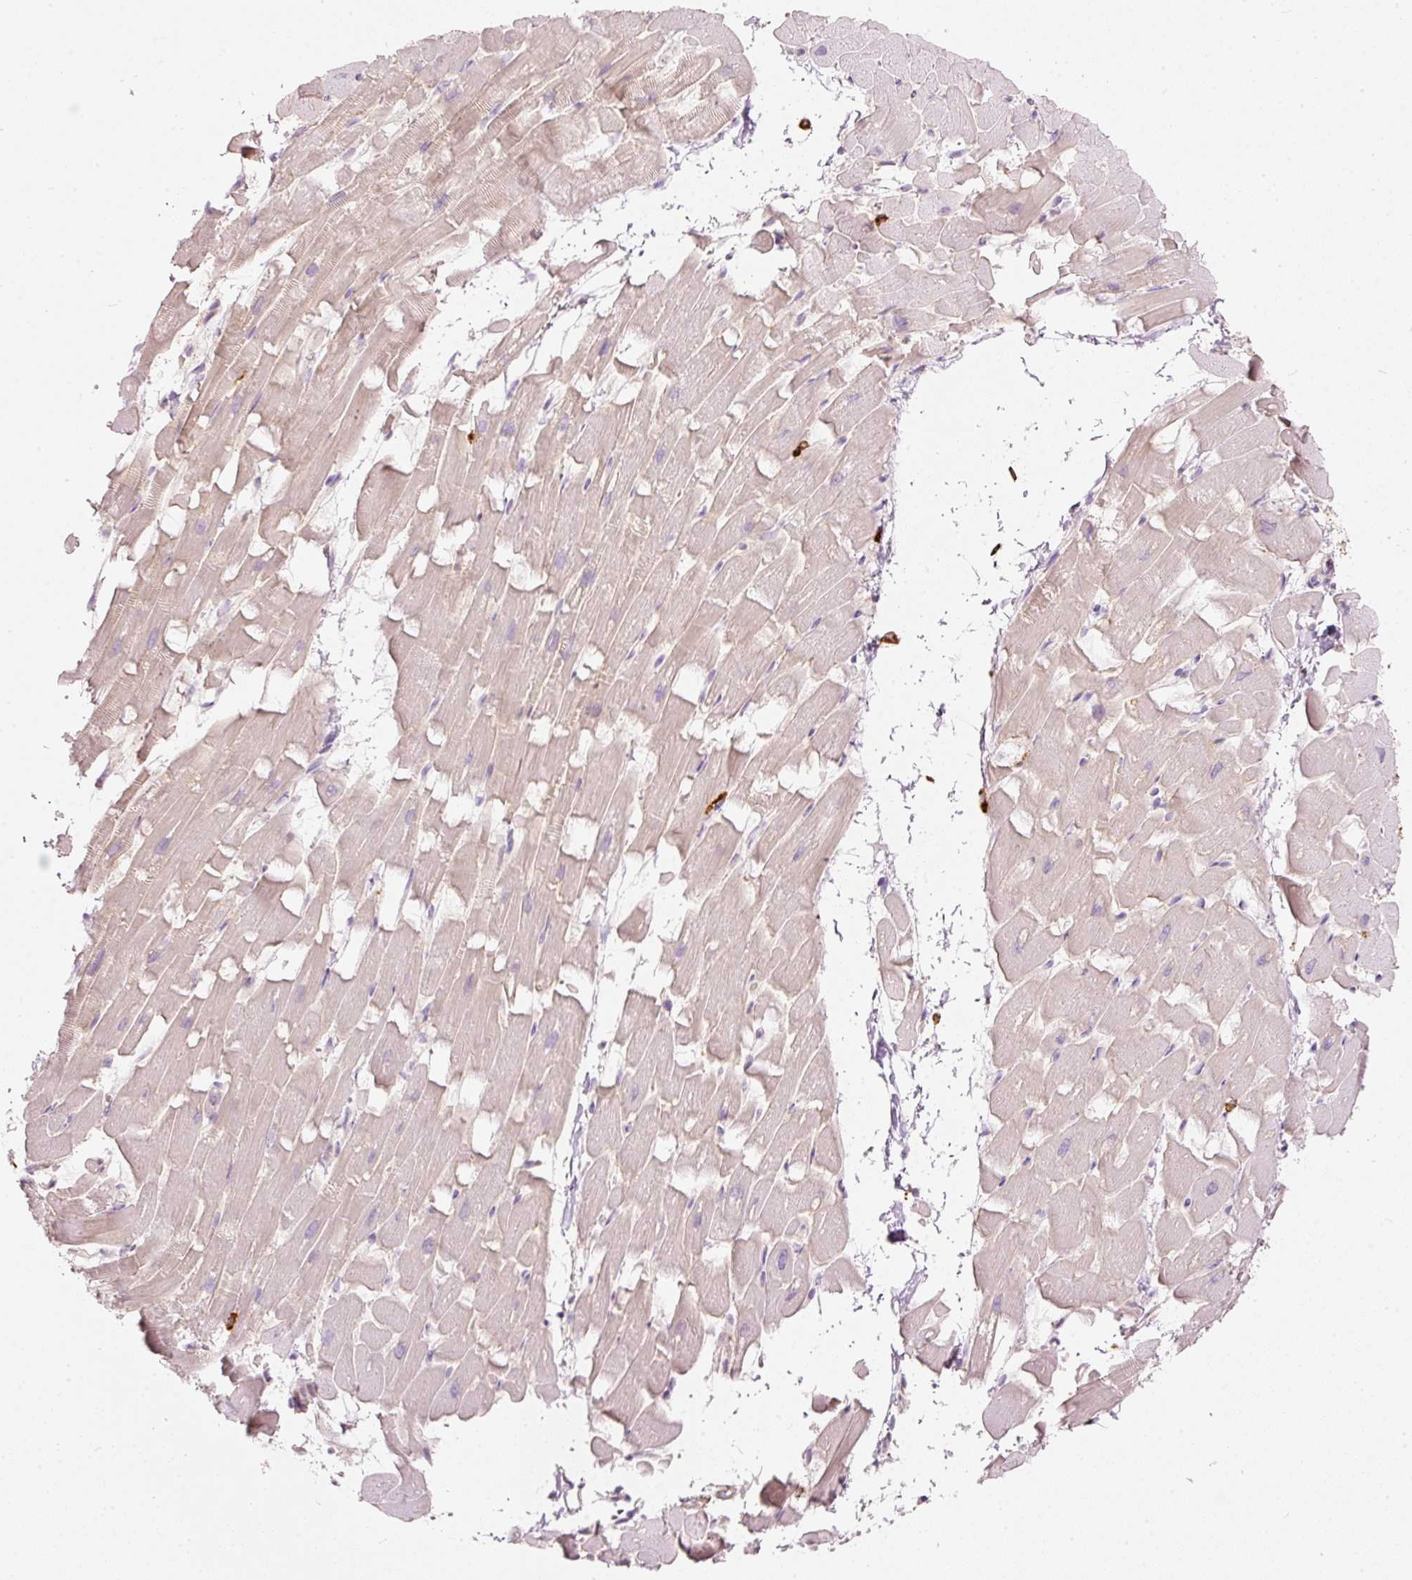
{"staining": {"intensity": "weak", "quantity": "<25%", "location": "cytoplasmic/membranous"}, "tissue": "heart muscle", "cell_type": "Cardiomyocytes", "image_type": "normal", "snomed": [{"axis": "morphology", "description": "Normal tissue, NOS"}, {"axis": "topography", "description": "Heart"}], "caption": "Immunohistochemical staining of unremarkable human heart muscle displays no significant expression in cardiomyocytes.", "gene": "MTHFD2", "patient": {"sex": "male", "age": 37}}